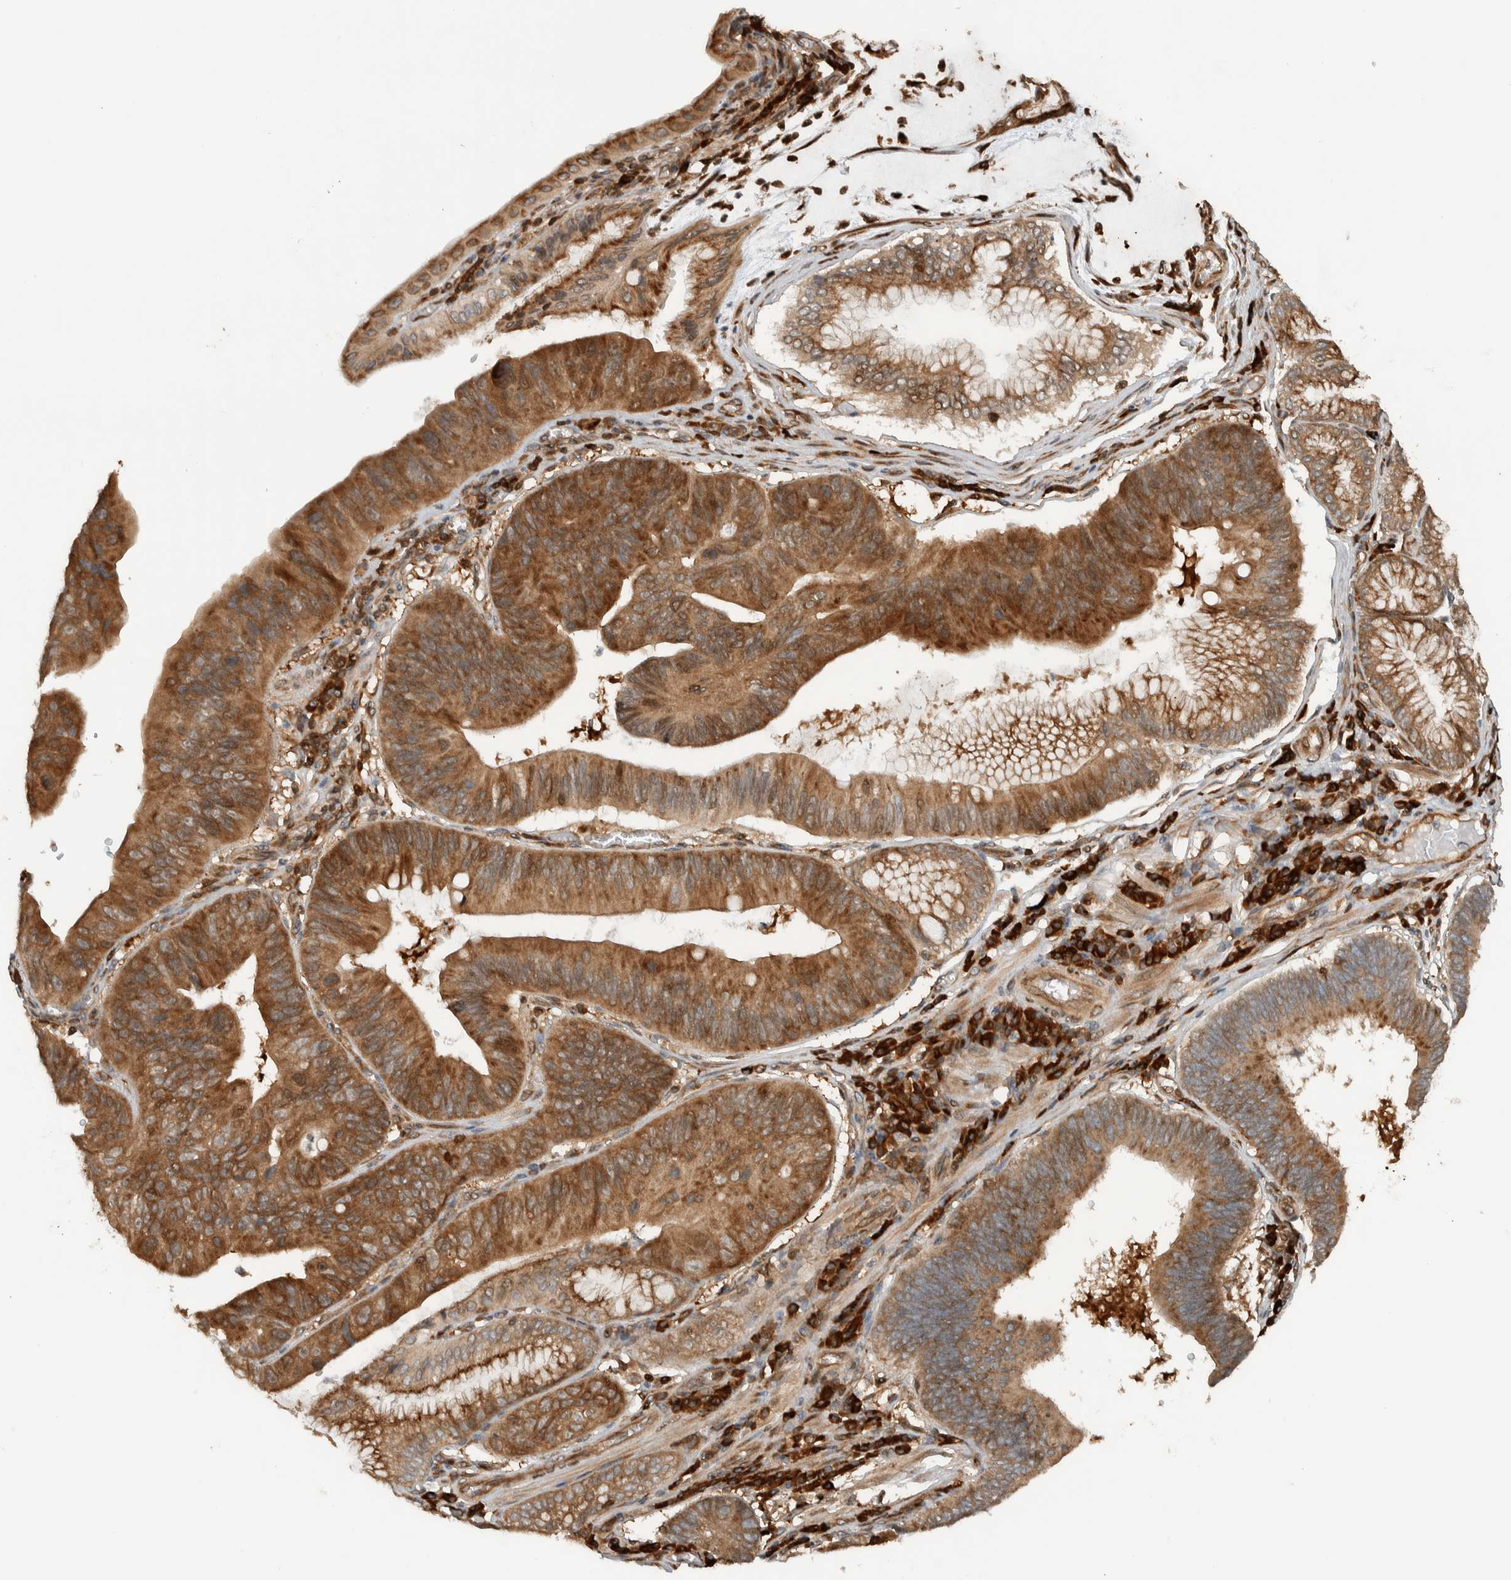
{"staining": {"intensity": "moderate", "quantity": ">75%", "location": "cytoplasmic/membranous"}, "tissue": "stomach cancer", "cell_type": "Tumor cells", "image_type": "cancer", "snomed": [{"axis": "morphology", "description": "Adenocarcinoma, NOS"}, {"axis": "topography", "description": "Stomach"}], "caption": "IHC of human stomach cancer (adenocarcinoma) reveals medium levels of moderate cytoplasmic/membranous staining in about >75% of tumor cells.", "gene": "CNTROB", "patient": {"sex": "male", "age": 59}}